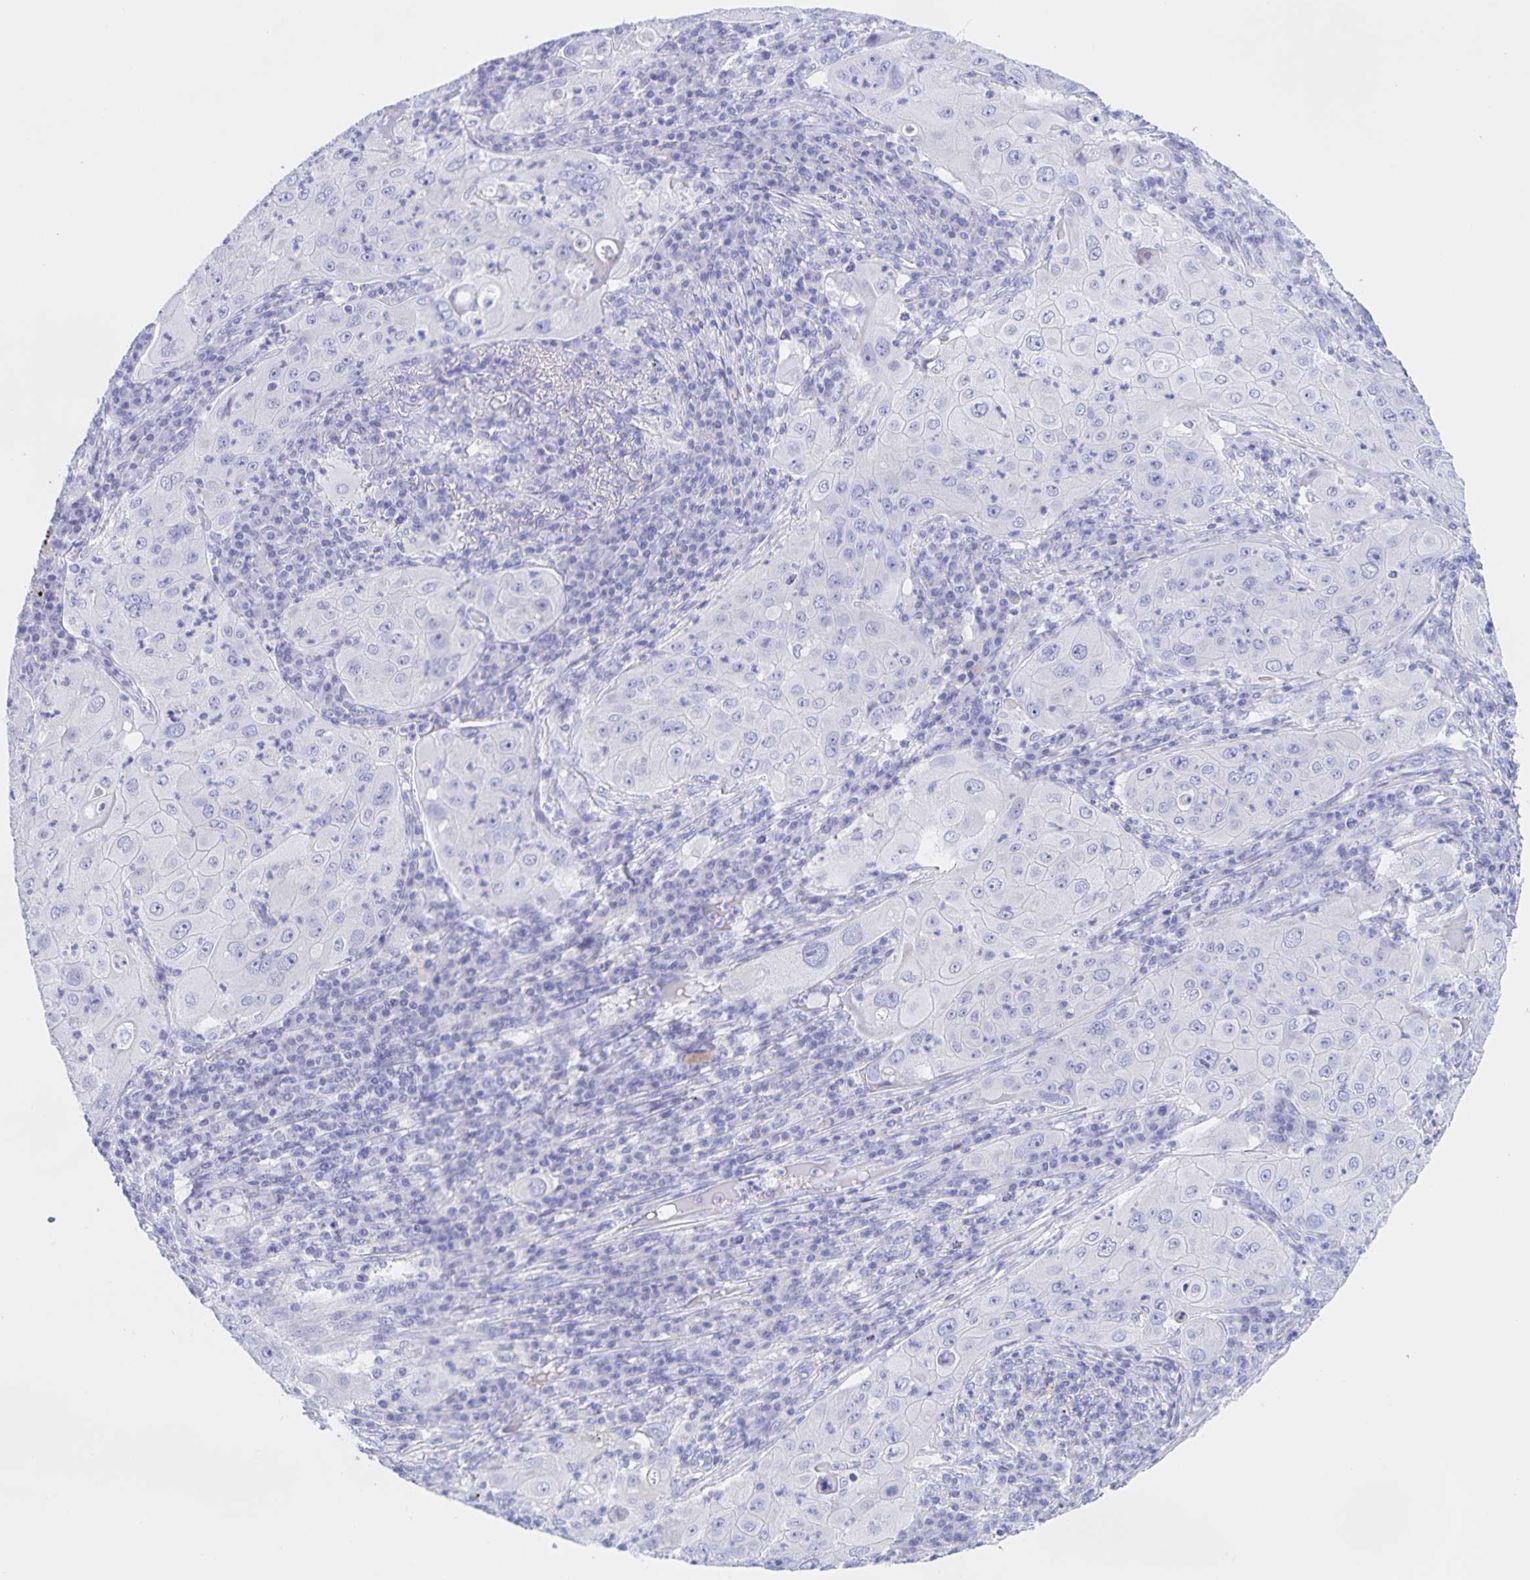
{"staining": {"intensity": "negative", "quantity": "none", "location": "none"}, "tissue": "lung cancer", "cell_type": "Tumor cells", "image_type": "cancer", "snomed": [{"axis": "morphology", "description": "Squamous cell carcinoma, NOS"}, {"axis": "topography", "description": "Lung"}], "caption": "Protein analysis of lung cancer exhibits no significant staining in tumor cells. (Immunohistochemistry, brightfield microscopy, high magnification).", "gene": "CATSPER4", "patient": {"sex": "female", "age": 59}}